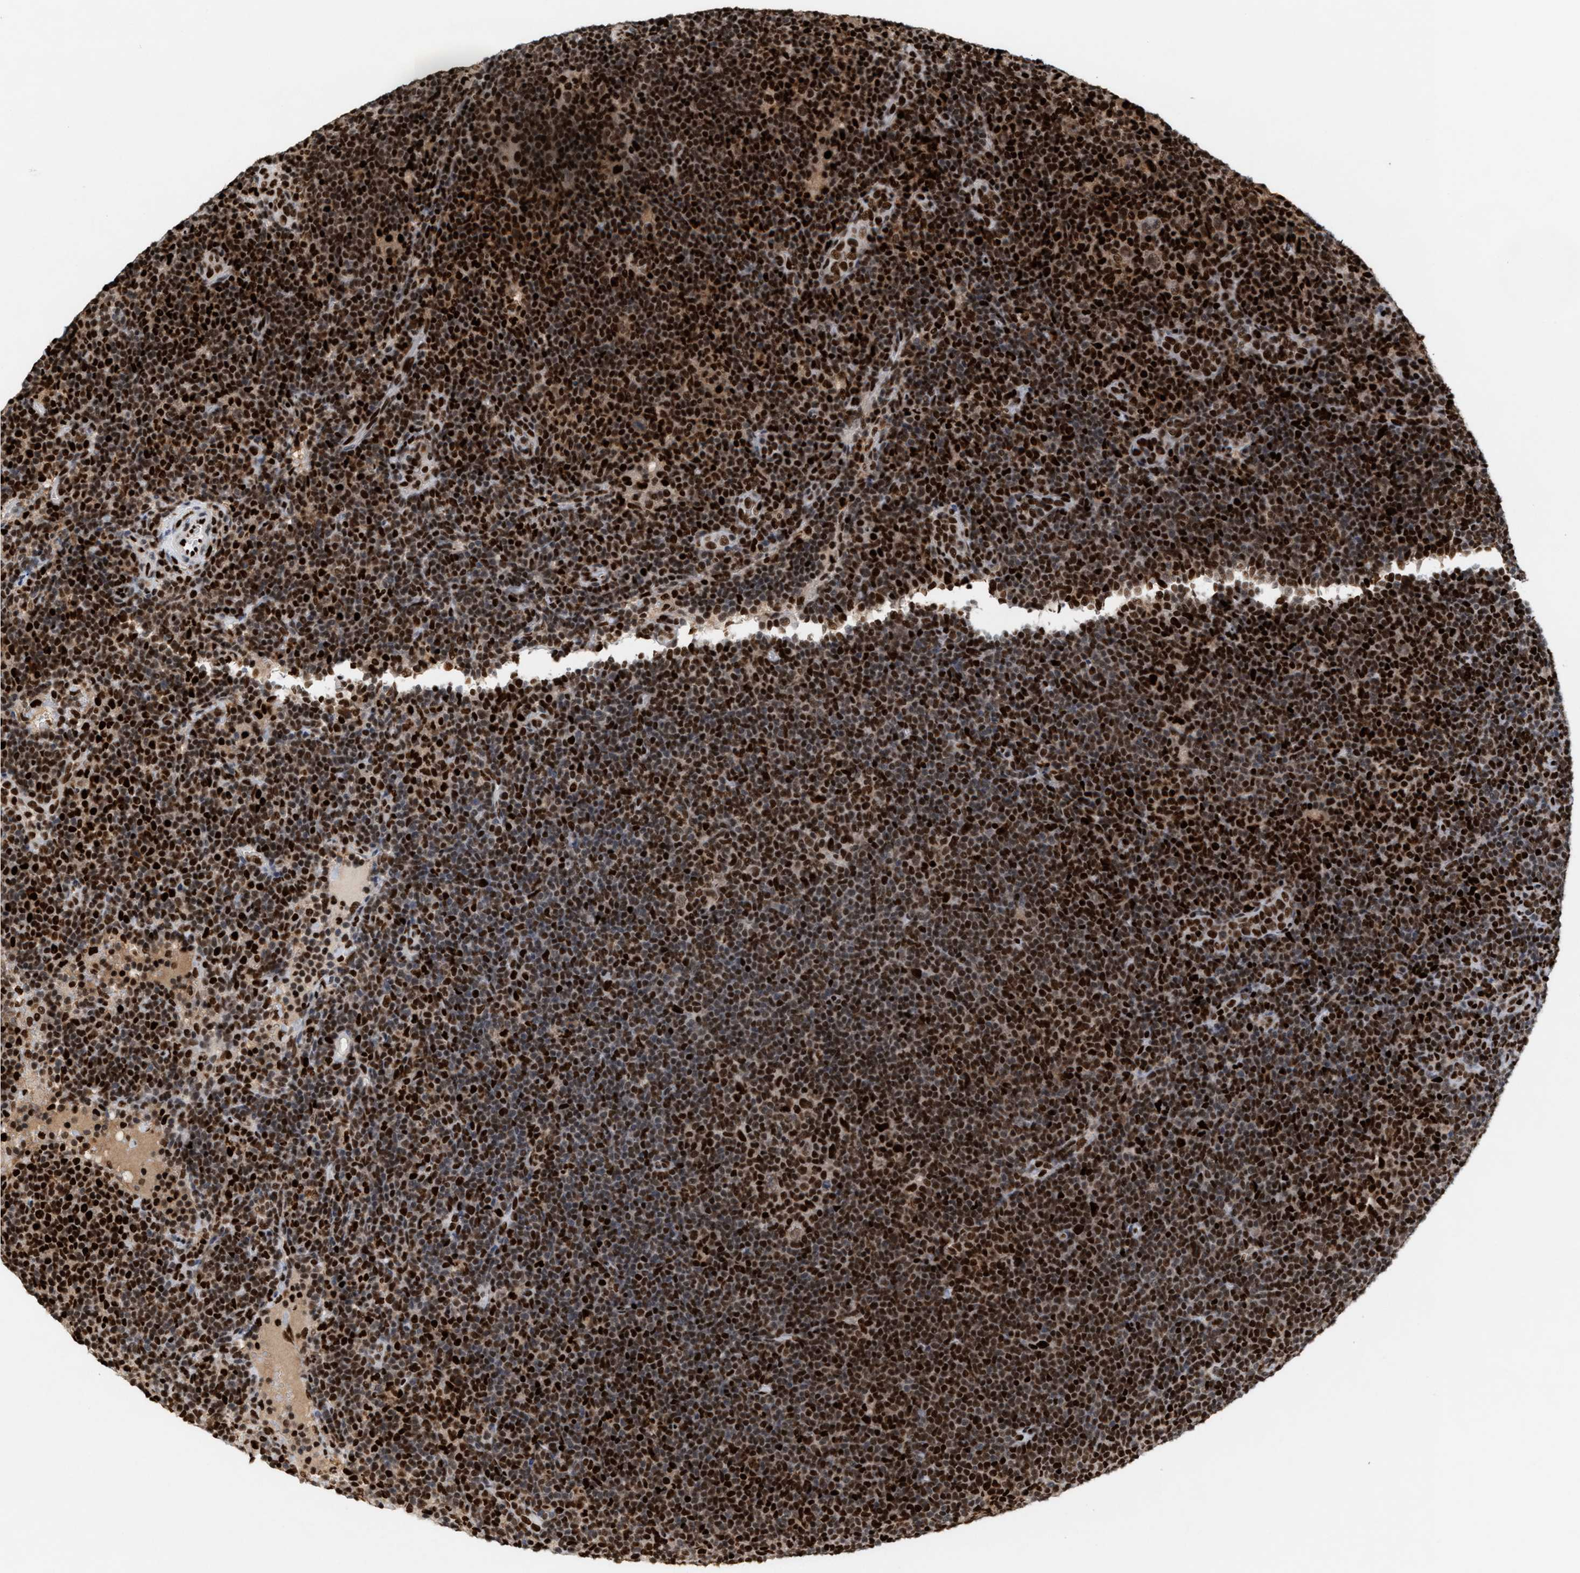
{"staining": {"intensity": "weak", "quantity": ">75%", "location": "nuclear"}, "tissue": "lymphoma", "cell_type": "Tumor cells", "image_type": "cancer", "snomed": [{"axis": "morphology", "description": "Hodgkin's disease, NOS"}, {"axis": "topography", "description": "Lymph node"}], "caption": "Immunohistochemistry (IHC) of lymphoma displays low levels of weak nuclear expression in approximately >75% of tumor cells.", "gene": "RNASEK-C17orf49", "patient": {"sex": "female", "age": 57}}